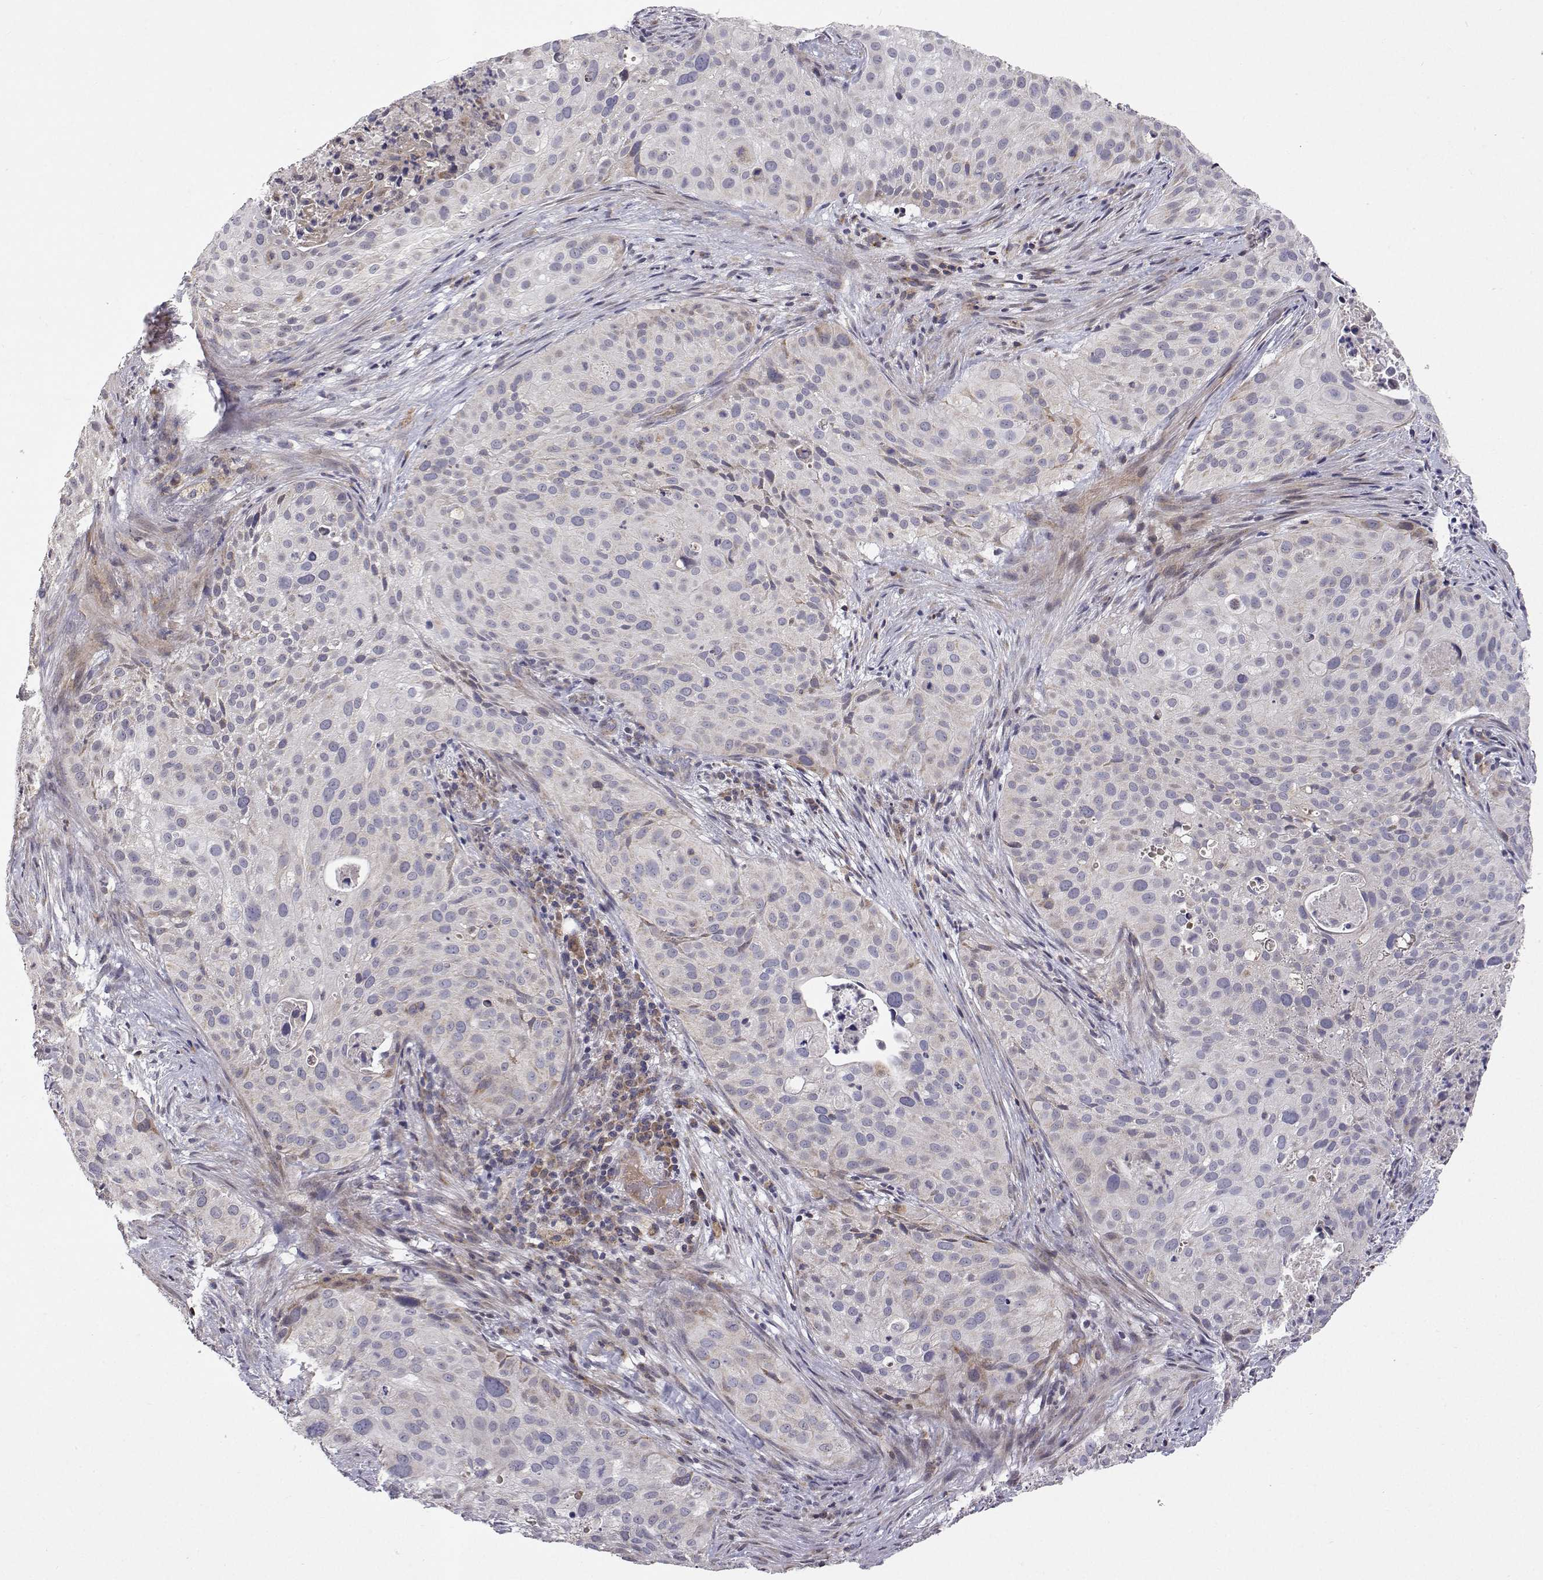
{"staining": {"intensity": "weak", "quantity": "25%-75%", "location": "cytoplasmic/membranous"}, "tissue": "cervical cancer", "cell_type": "Tumor cells", "image_type": "cancer", "snomed": [{"axis": "morphology", "description": "Squamous cell carcinoma, NOS"}, {"axis": "topography", "description": "Cervix"}], "caption": "Tumor cells exhibit weak cytoplasmic/membranous expression in approximately 25%-75% of cells in cervical squamous cell carcinoma.", "gene": "MRPL3", "patient": {"sex": "female", "age": 38}}